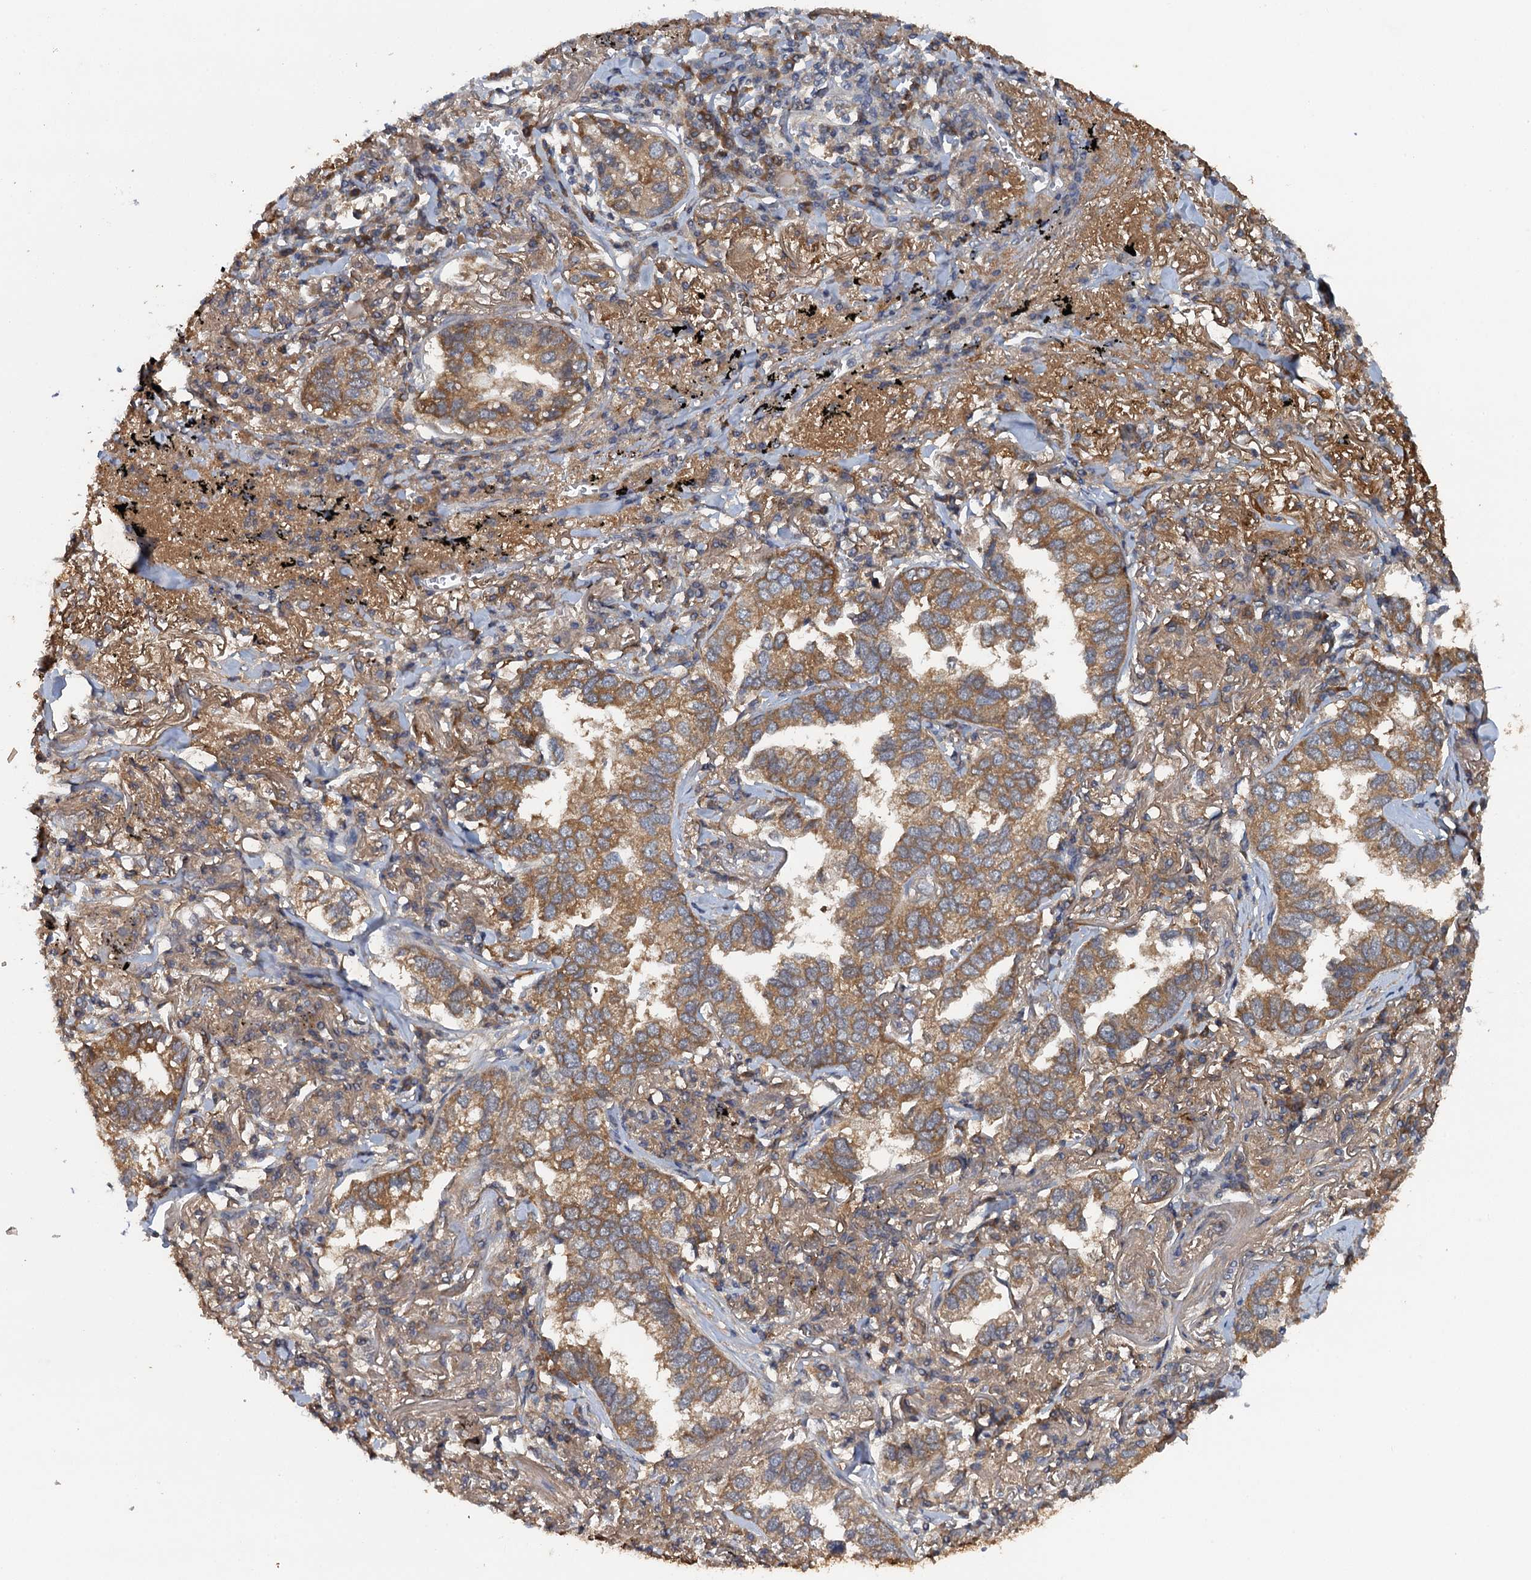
{"staining": {"intensity": "moderate", "quantity": ">75%", "location": "cytoplasmic/membranous"}, "tissue": "lung cancer", "cell_type": "Tumor cells", "image_type": "cancer", "snomed": [{"axis": "morphology", "description": "Adenocarcinoma, NOS"}, {"axis": "topography", "description": "Lung"}], "caption": "An immunohistochemistry image of tumor tissue is shown. Protein staining in brown shows moderate cytoplasmic/membranous positivity in lung cancer within tumor cells.", "gene": "HAPLN3", "patient": {"sex": "male", "age": 65}}